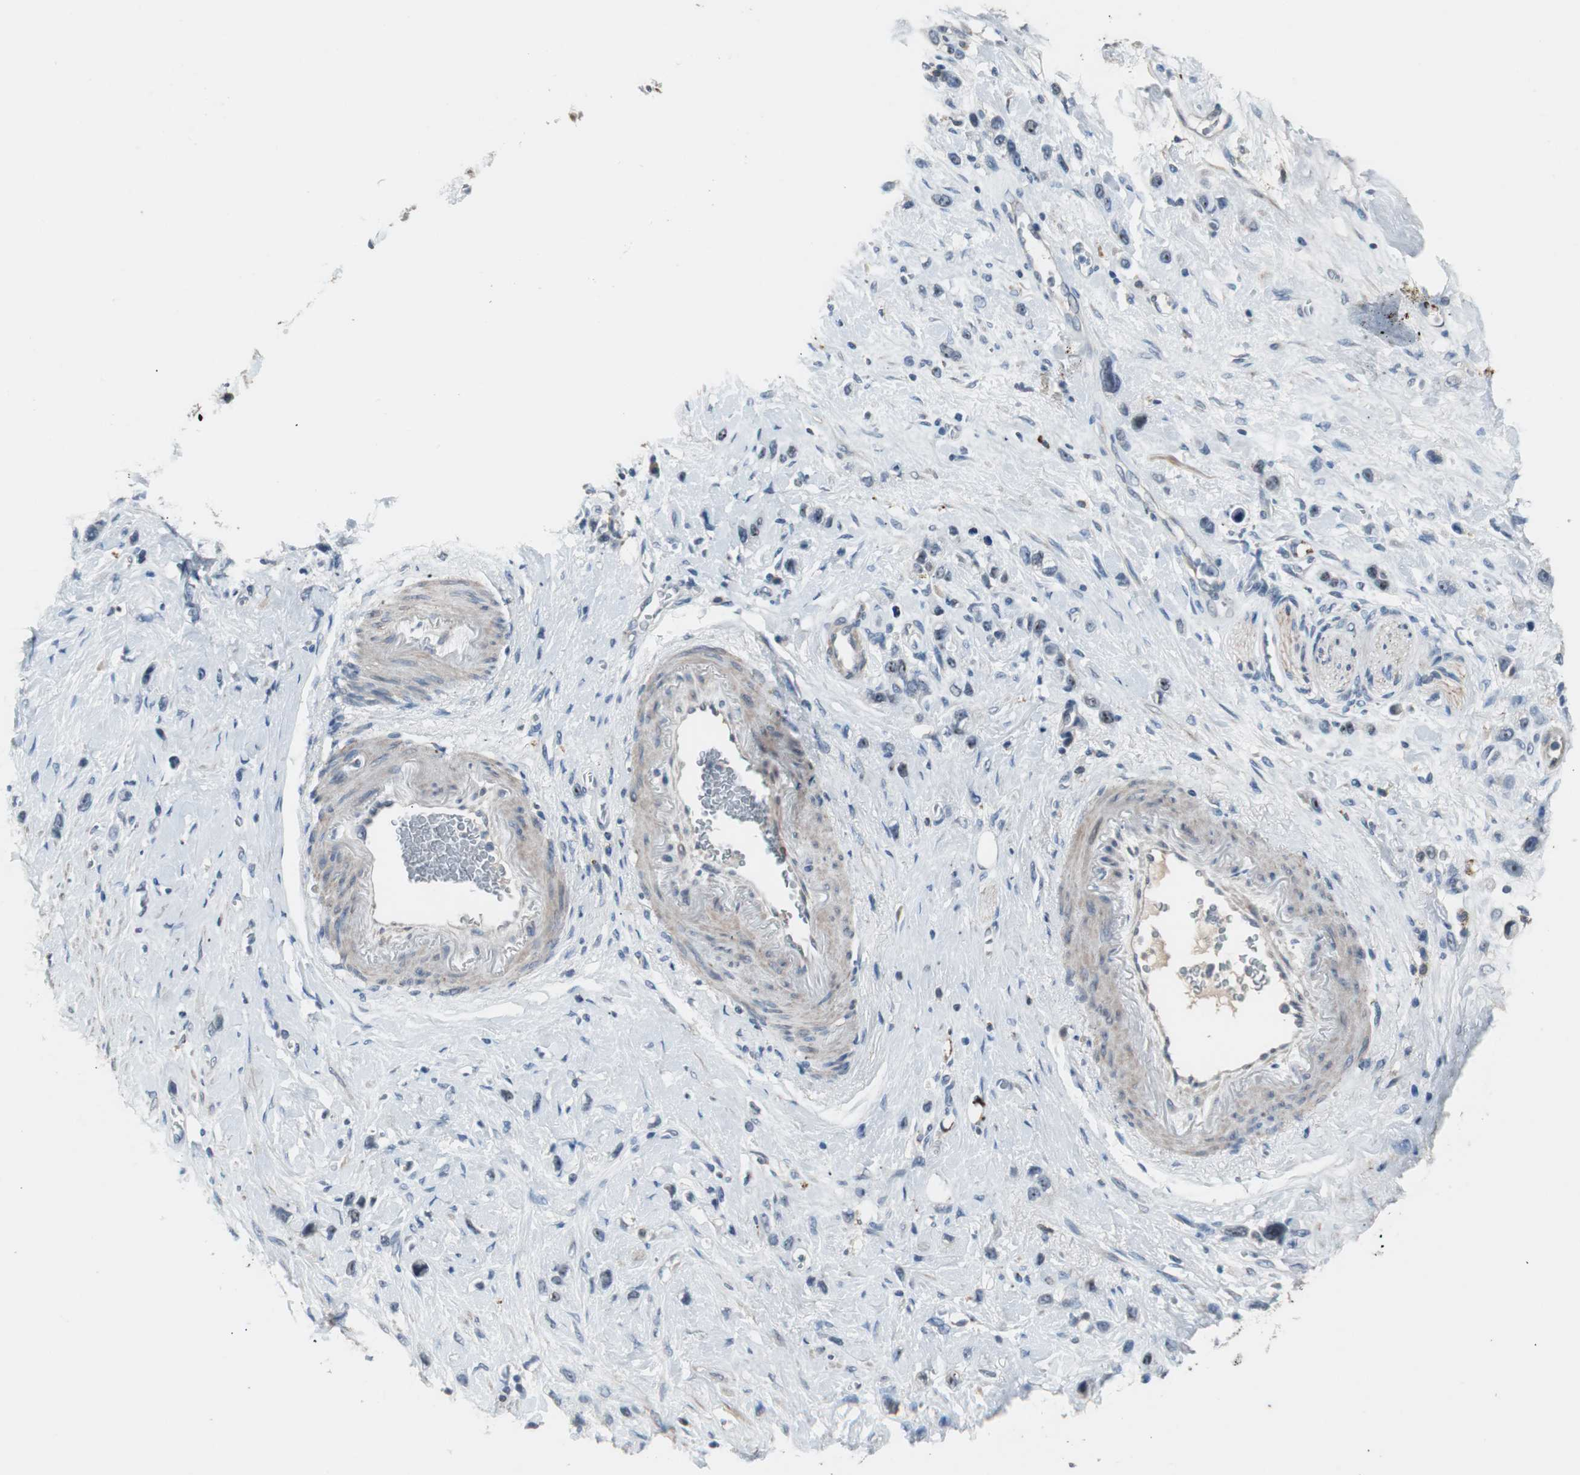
{"staining": {"intensity": "negative", "quantity": "none", "location": "none"}, "tissue": "stomach cancer", "cell_type": "Tumor cells", "image_type": "cancer", "snomed": [{"axis": "morphology", "description": "Normal tissue, NOS"}, {"axis": "morphology", "description": "Adenocarcinoma, NOS"}, {"axis": "morphology", "description": "Adenocarcinoma, High grade"}, {"axis": "topography", "description": "Stomach, upper"}, {"axis": "topography", "description": "Stomach"}], "caption": "High magnification brightfield microscopy of stomach cancer stained with DAB (brown) and counterstained with hematoxylin (blue): tumor cells show no significant positivity.", "gene": "PCYT1B", "patient": {"sex": "female", "age": 65}}